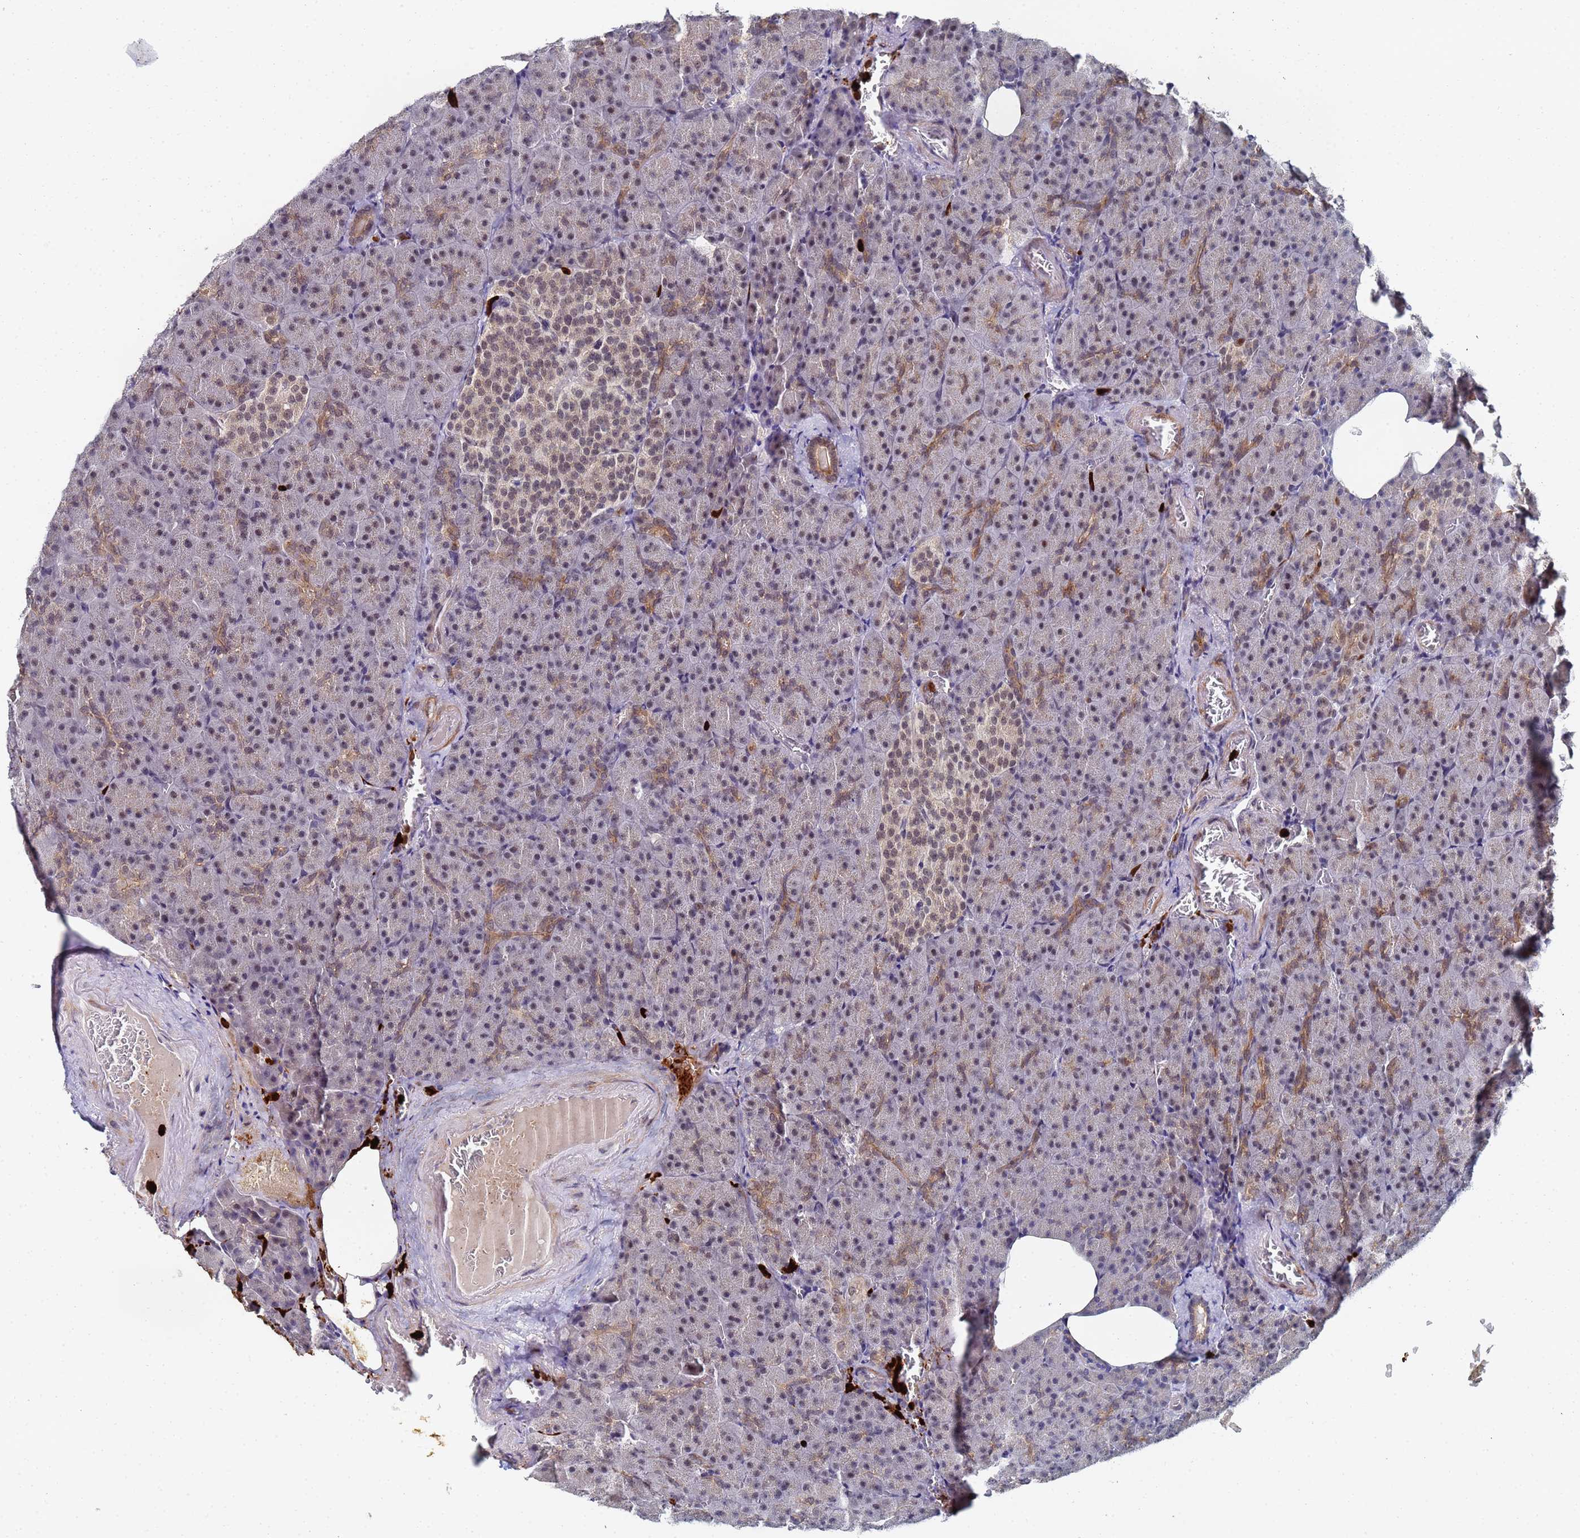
{"staining": {"intensity": "moderate", "quantity": "<25%", "location": "cytoplasmic/membranous"}, "tissue": "pancreas", "cell_type": "Exocrine glandular cells", "image_type": "normal", "snomed": [{"axis": "morphology", "description": "Normal tissue, NOS"}, {"axis": "topography", "description": "Pancreas"}], "caption": "Protein staining of benign pancreas reveals moderate cytoplasmic/membranous positivity in about <25% of exocrine glandular cells. (Stains: DAB in brown, nuclei in blue, Microscopy: brightfield microscopy at high magnification).", "gene": "MTCL1", "patient": {"sex": "female", "age": 74}}